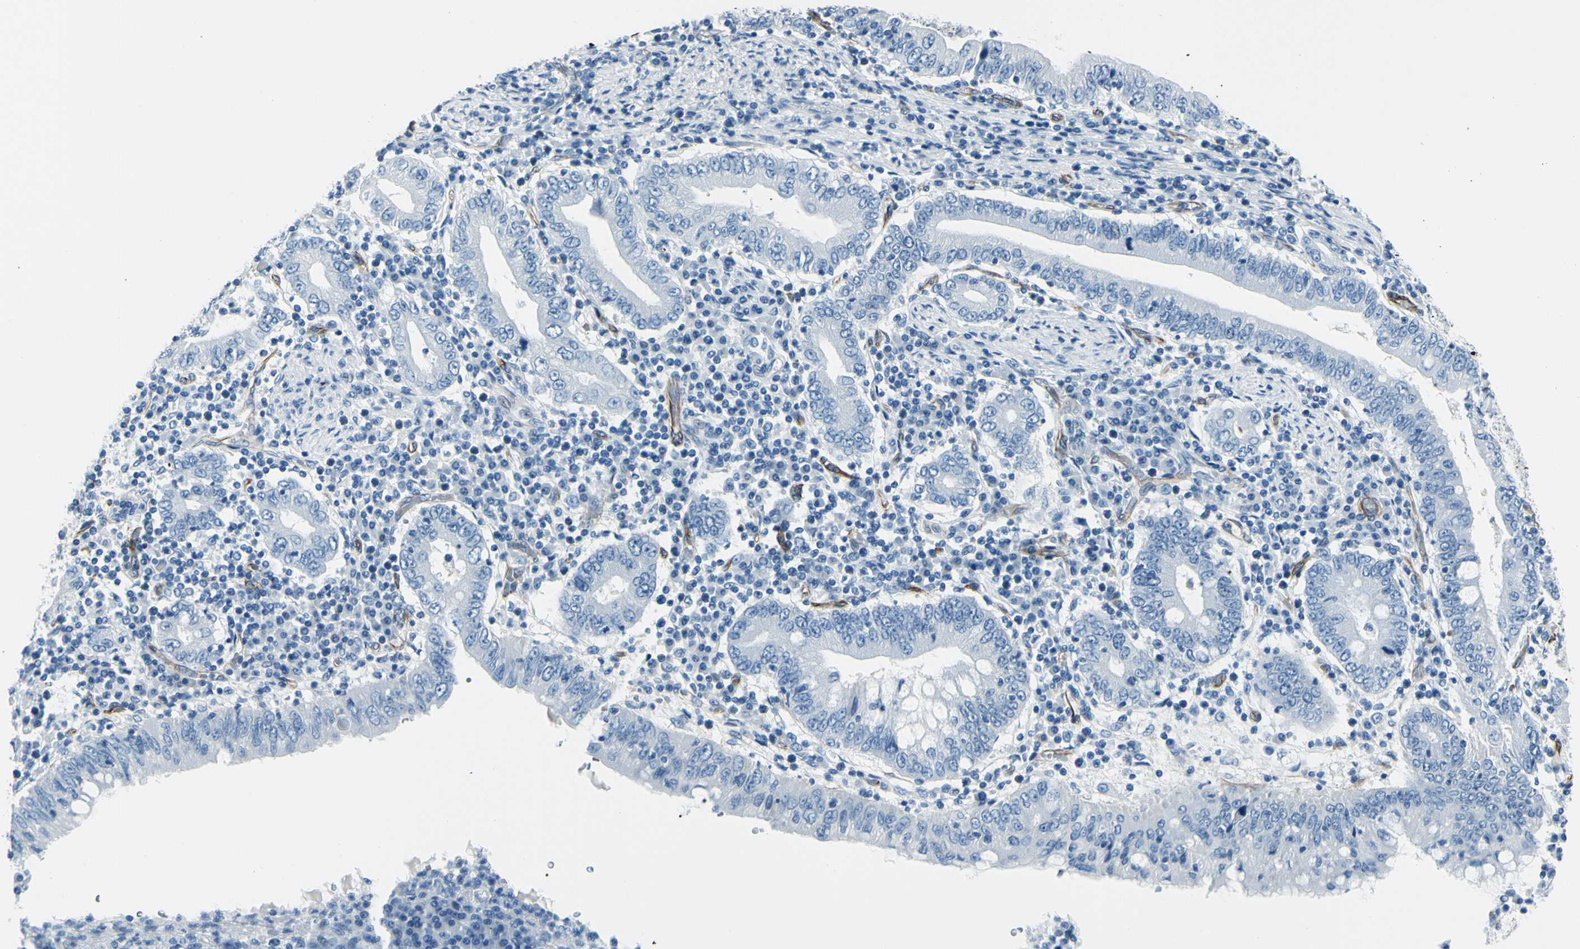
{"staining": {"intensity": "negative", "quantity": "none", "location": "none"}, "tissue": "stomach cancer", "cell_type": "Tumor cells", "image_type": "cancer", "snomed": [{"axis": "morphology", "description": "Normal tissue, NOS"}, {"axis": "morphology", "description": "Adenocarcinoma, NOS"}, {"axis": "topography", "description": "Esophagus"}, {"axis": "topography", "description": "Stomach, upper"}, {"axis": "topography", "description": "Peripheral nerve tissue"}], "caption": "DAB (3,3'-diaminobenzidine) immunohistochemical staining of human stomach cancer reveals no significant expression in tumor cells.", "gene": "PTH2R", "patient": {"sex": "male", "age": 62}}